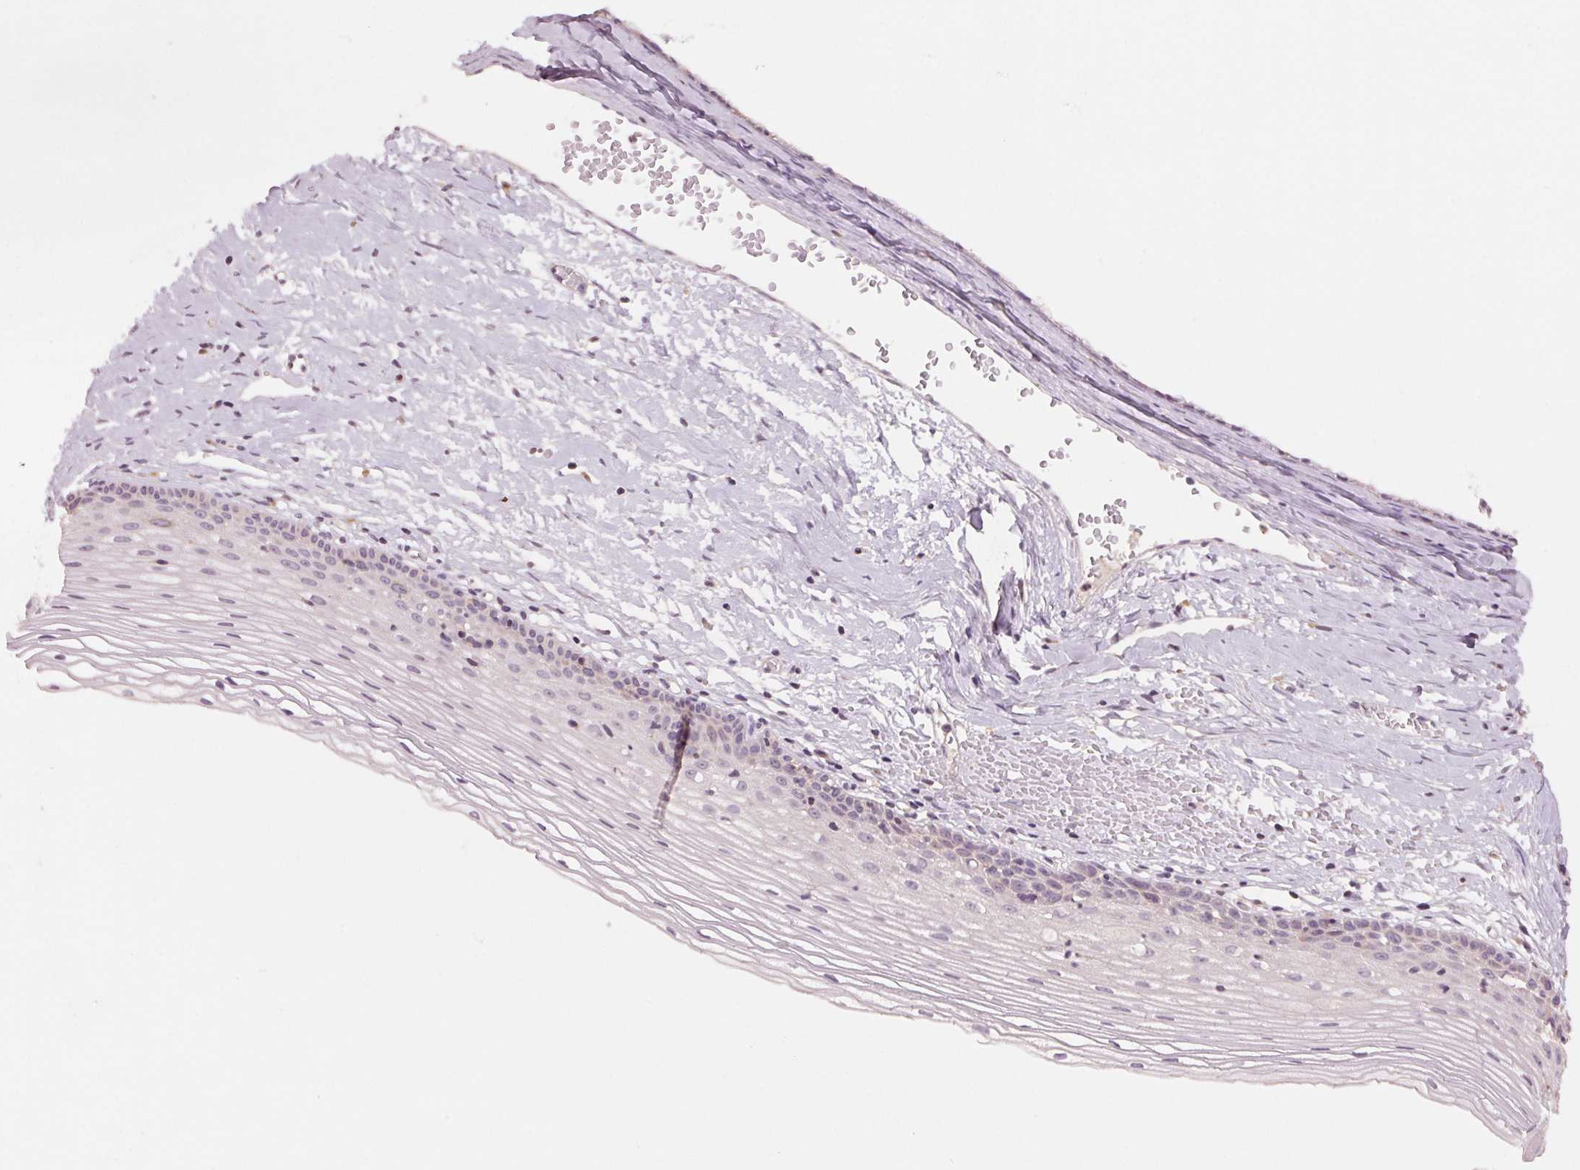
{"staining": {"intensity": "negative", "quantity": "none", "location": "none"}, "tissue": "cervix", "cell_type": "Glandular cells", "image_type": "normal", "snomed": [{"axis": "morphology", "description": "Normal tissue, NOS"}, {"axis": "topography", "description": "Cervix"}], "caption": "A high-resolution histopathology image shows IHC staining of unremarkable cervix, which demonstrates no significant staining in glandular cells. (Stains: DAB (3,3'-diaminobenzidine) immunohistochemistry with hematoxylin counter stain, Microscopy: brightfield microscopy at high magnification).", "gene": "AQP8", "patient": {"sex": "female", "age": 40}}